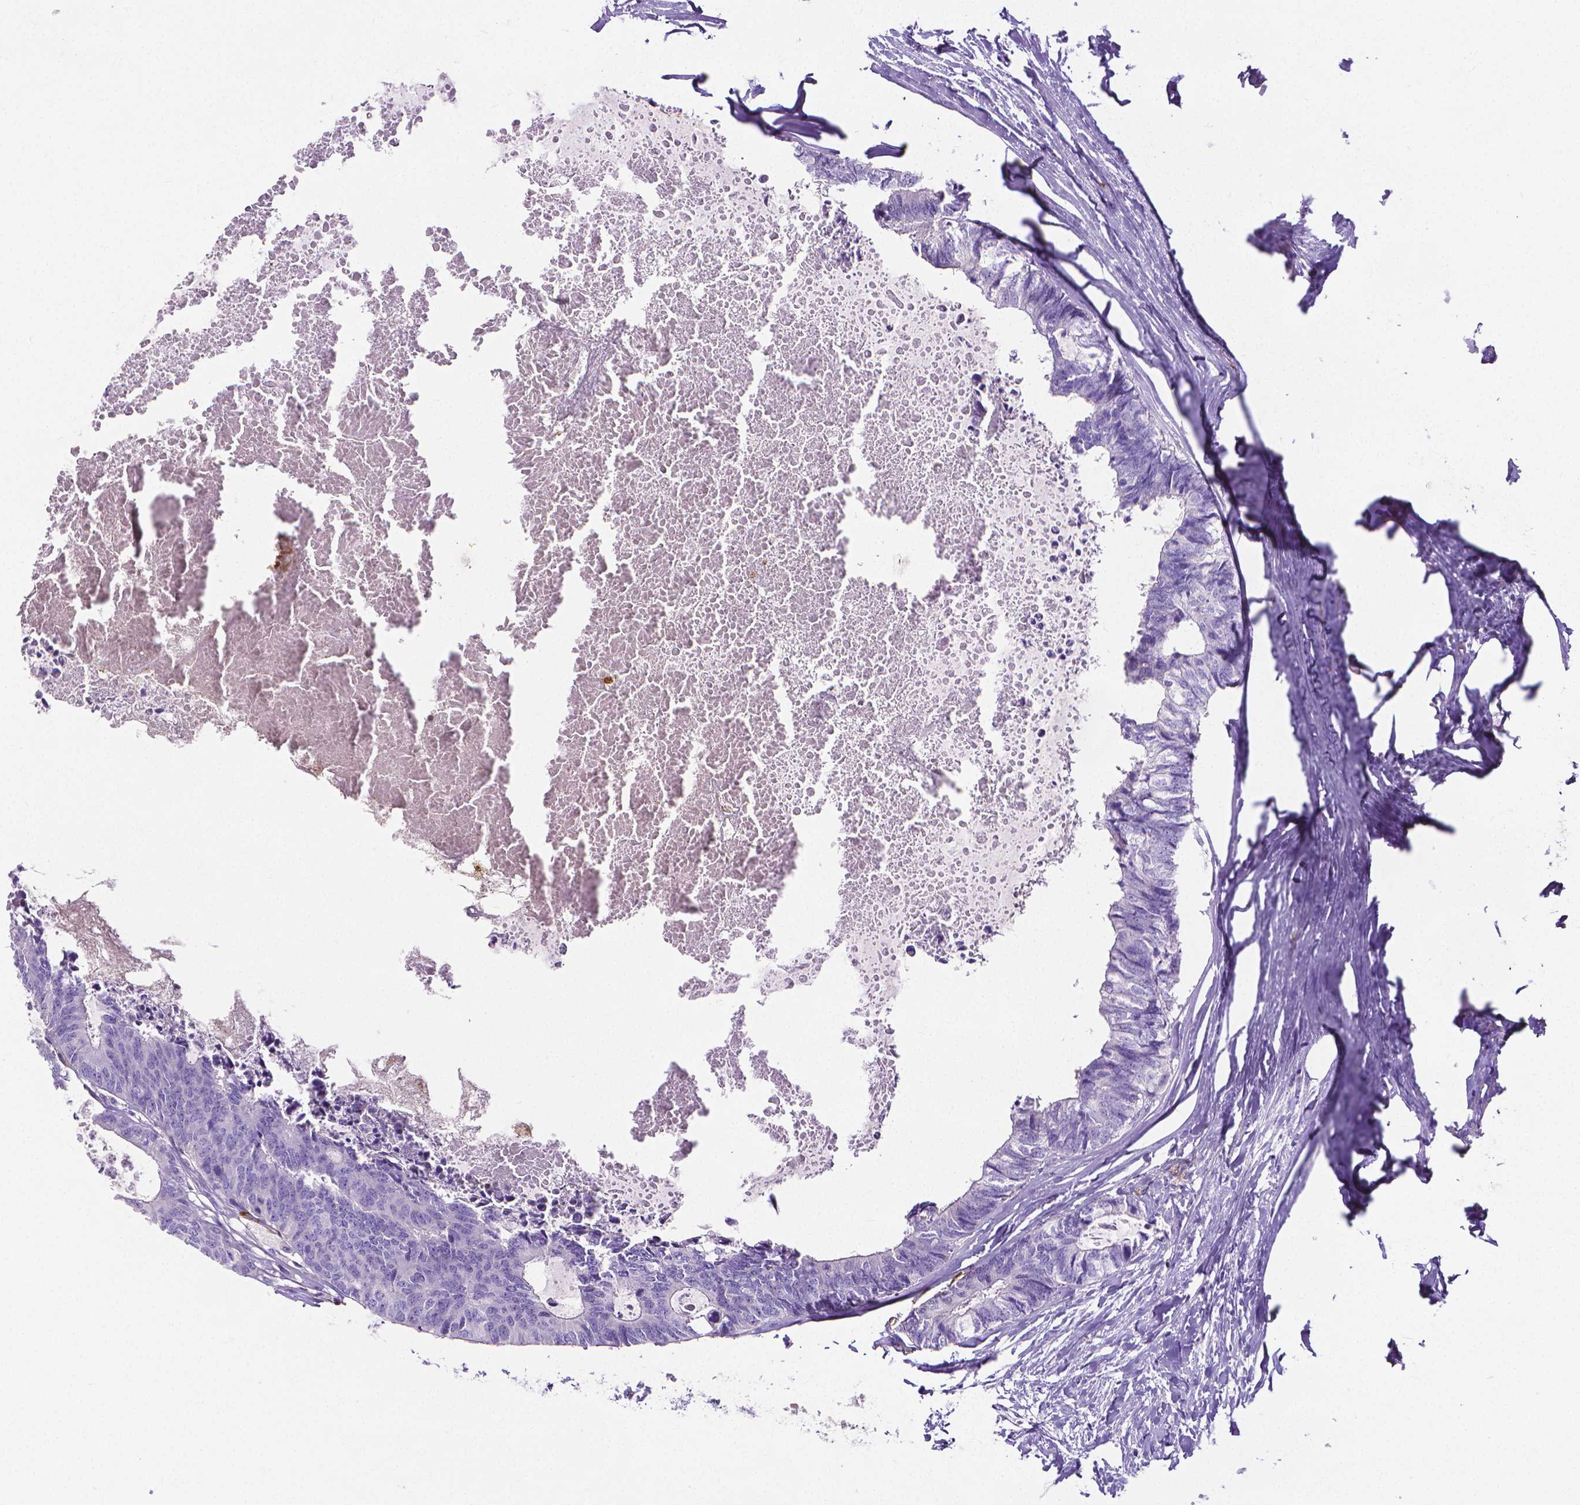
{"staining": {"intensity": "negative", "quantity": "none", "location": "none"}, "tissue": "colorectal cancer", "cell_type": "Tumor cells", "image_type": "cancer", "snomed": [{"axis": "morphology", "description": "Adenocarcinoma, NOS"}, {"axis": "topography", "description": "Colon"}, {"axis": "topography", "description": "Rectum"}], "caption": "Immunohistochemistry (IHC) of colorectal adenocarcinoma displays no positivity in tumor cells.", "gene": "MMP9", "patient": {"sex": "male", "age": 57}}